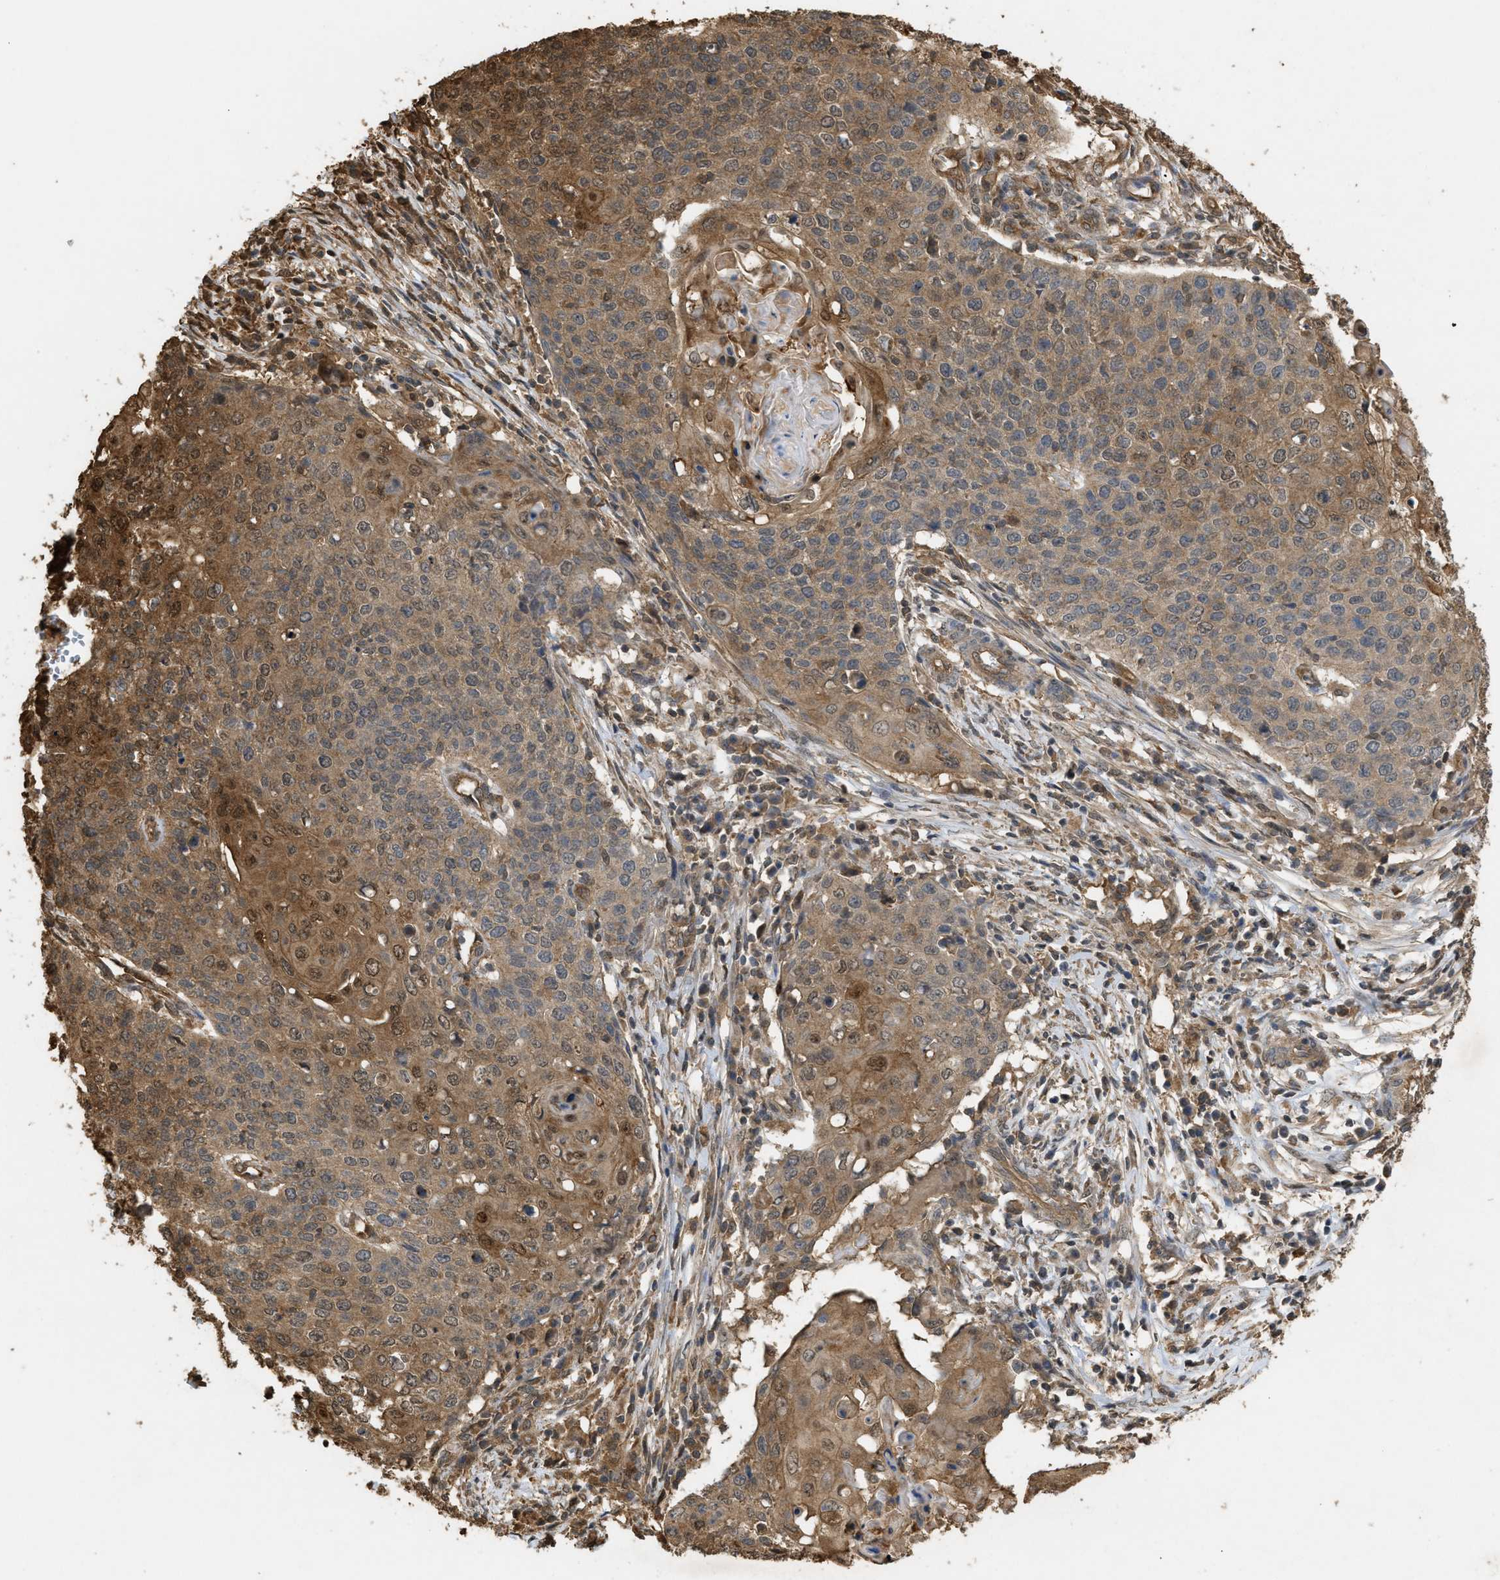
{"staining": {"intensity": "moderate", "quantity": ">75%", "location": "cytoplasmic/membranous"}, "tissue": "cervical cancer", "cell_type": "Tumor cells", "image_type": "cancer", "snomed": [{"axis": "morphology", "description": "Squamous cell carcinoma, NOS"}, {"axis": "topography", "description": "Cervix"}], "caption": "An IHC histopathology image of tumor tissue is shown. Protein staining in brown highlights moderate cytoplasmic/membranous positivity in squamous cell carcinoma (cervical) within tumor cells.", "gene": "CALM1", "patient": {"sex": "female", "age": 39}}